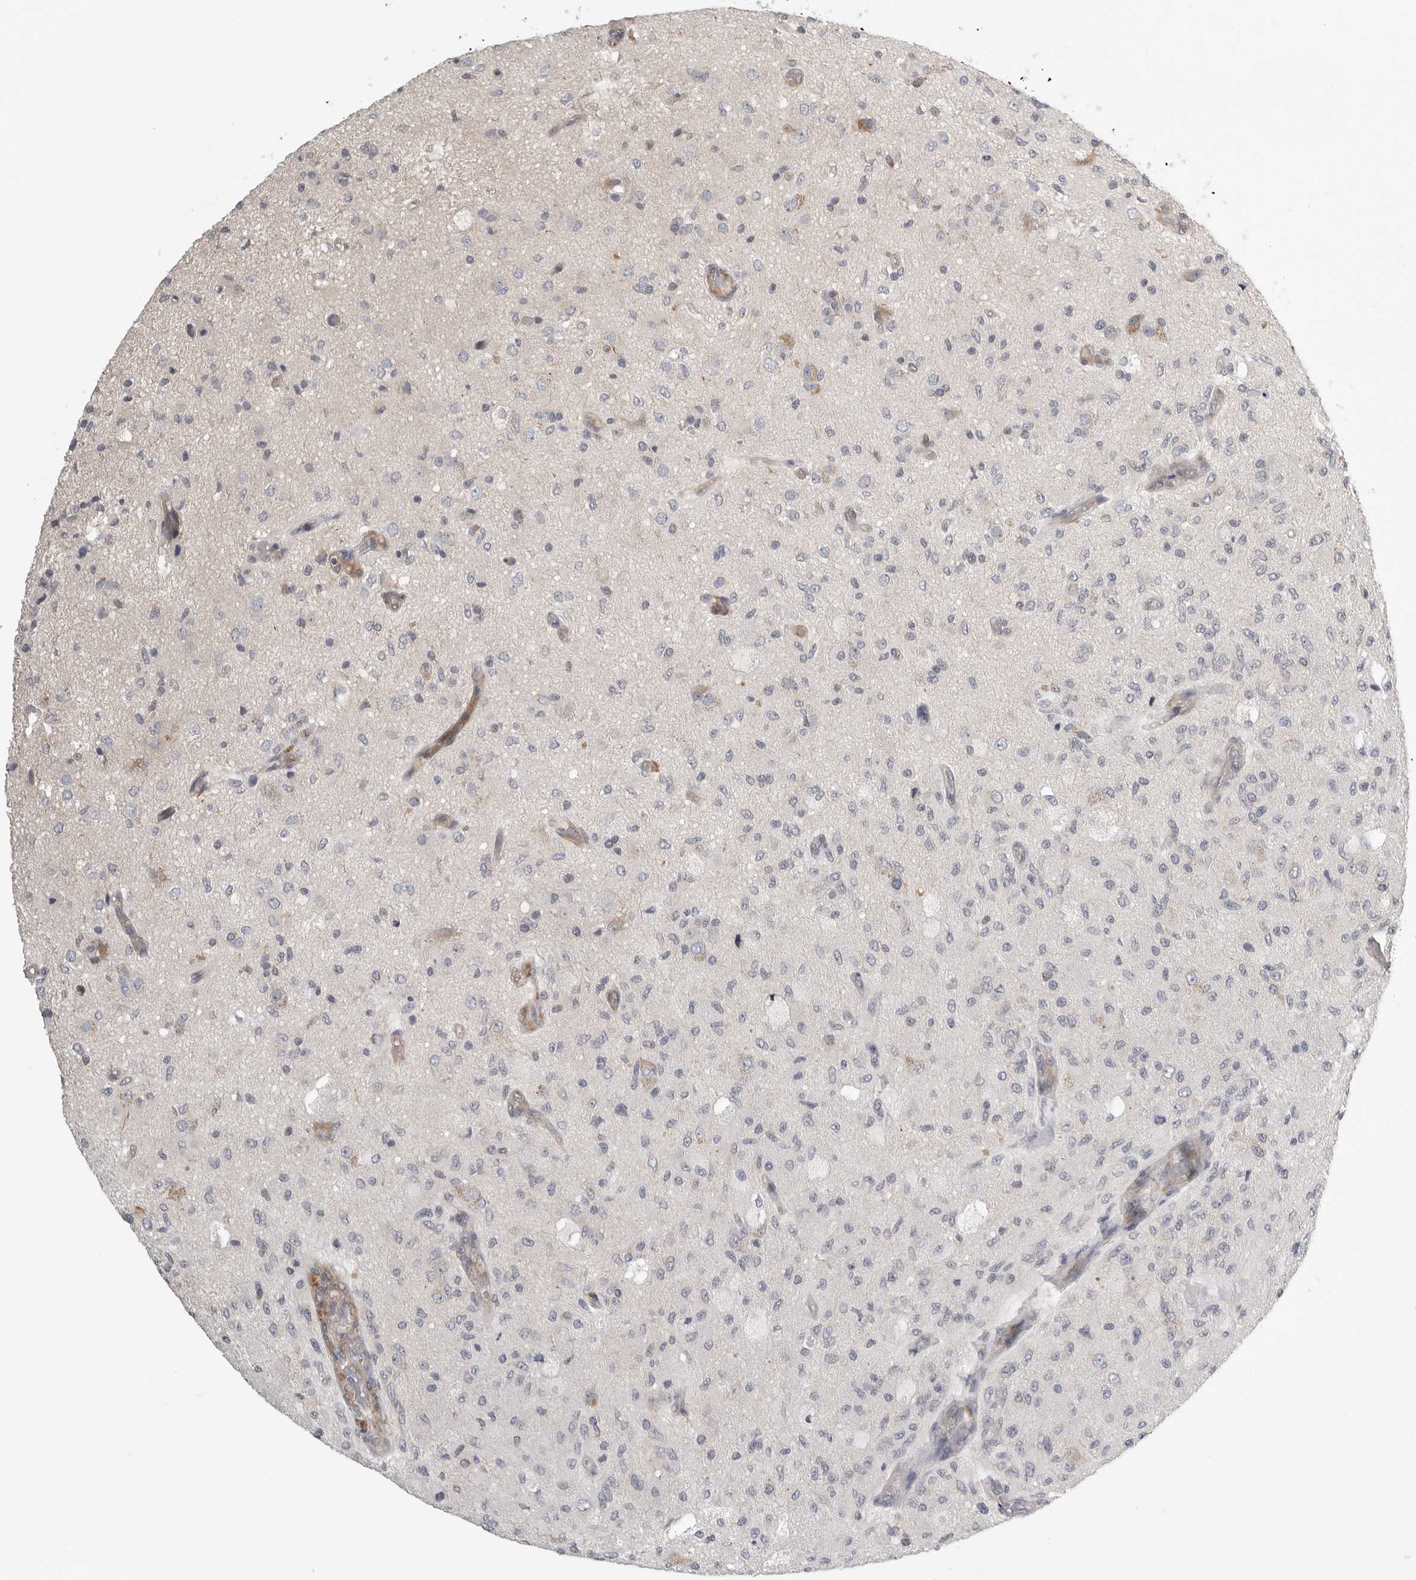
{"staining": {"intensity": "negative", "quantity": "none", "location": "none"}, "tissue": "glioma", "cell_type": "Tumor cells", "image_type": "cancer", "snomed": [{"axis": "morphology", "description": "Normal tissue, NOS"}, {"axis": "morphology", "description": "Glioma, malignant, High grade"}, {"axis": "topography", "description": "Cerebral cortex"}], "caption": "This micrograph is of glioma stained with immunohistochemistry (IHC) to label a protein in brown with the nuclei are counter-stained blue. There is no positivity in tumor cells.", "gene": "STAB2", "patient": {"sex": "male", "age": 77}}